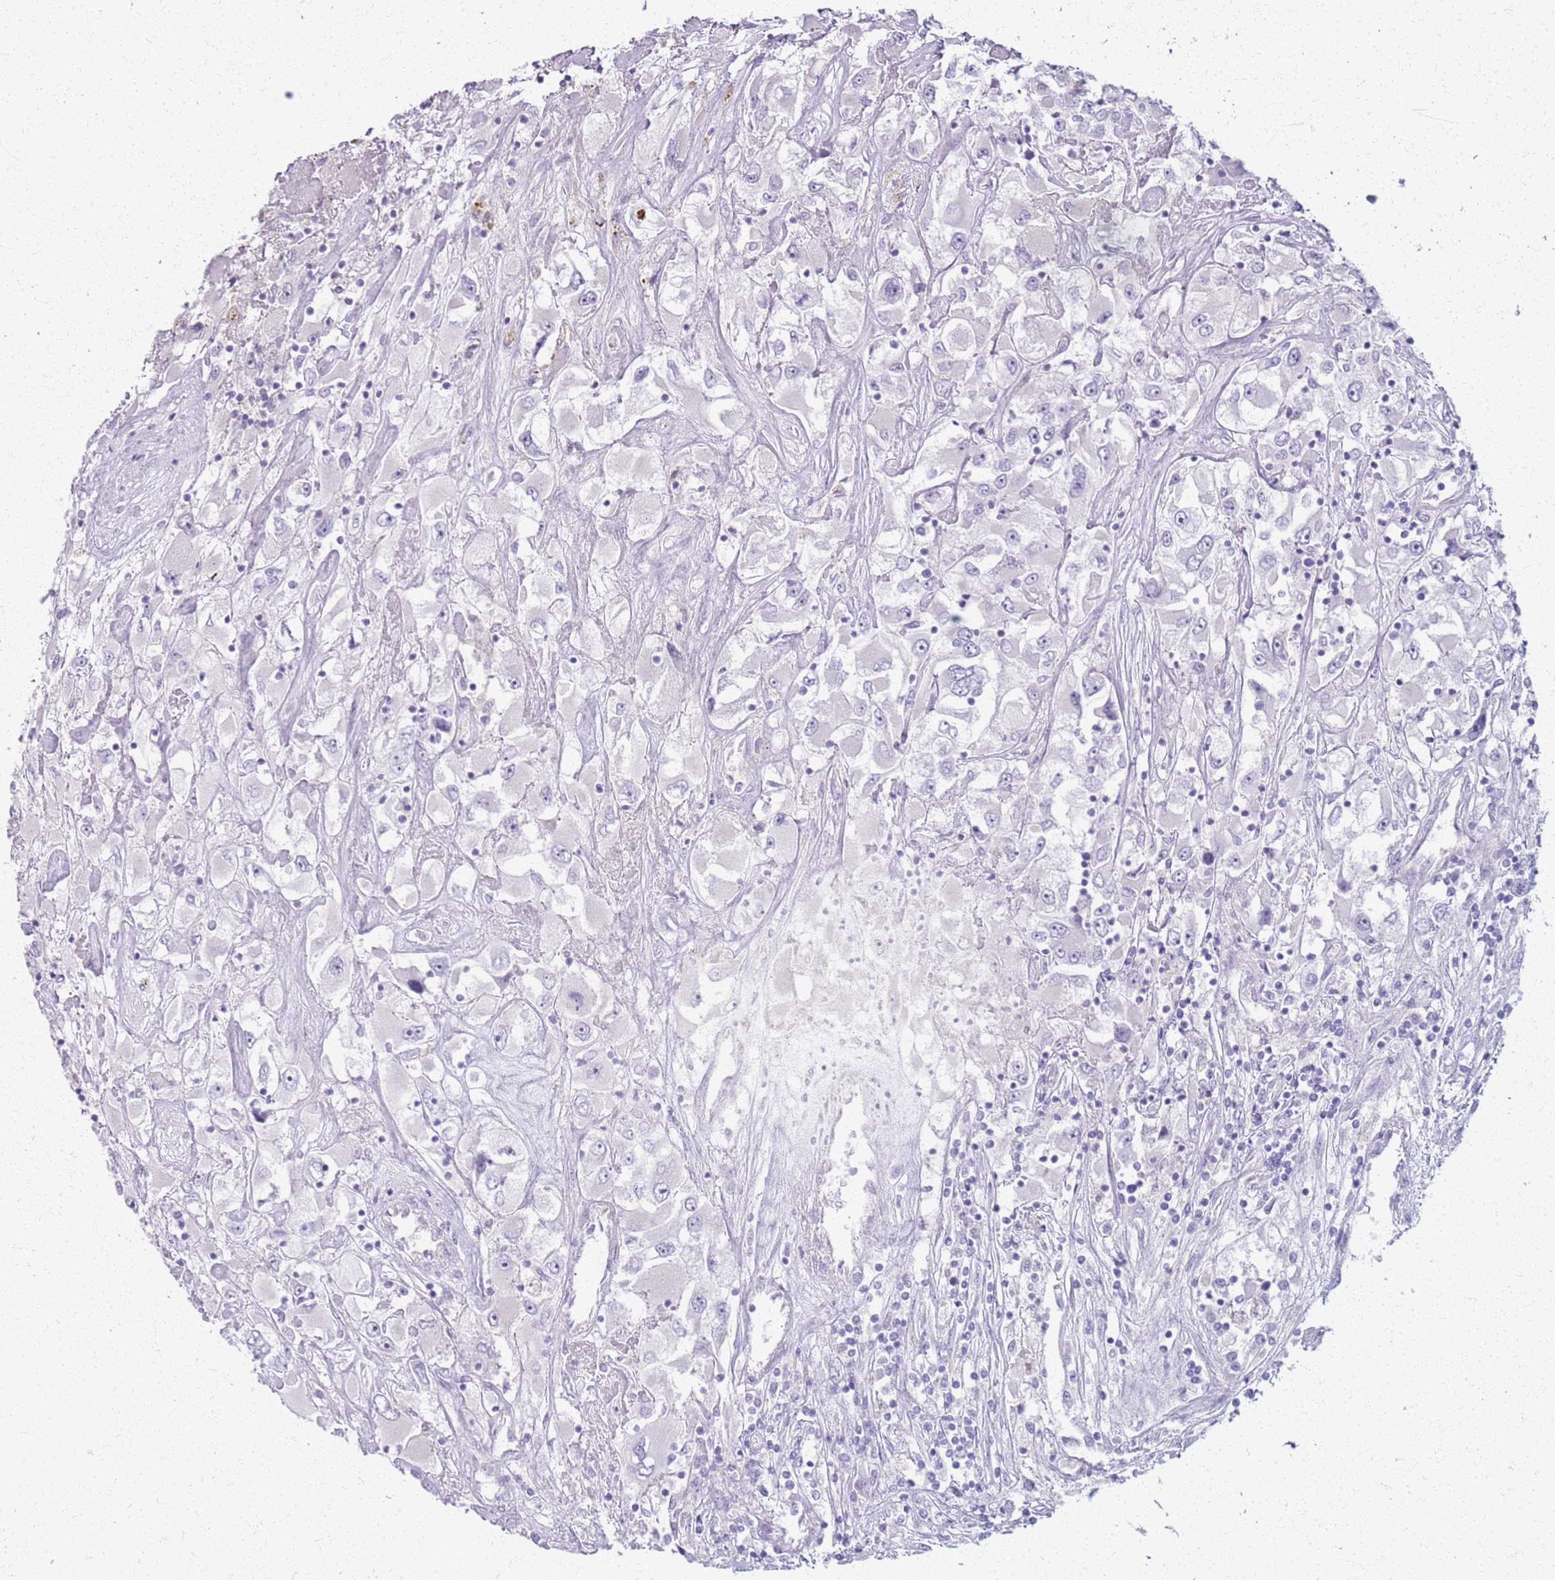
{"staining": {"intensity": "negative", "quantity": "none", "location": "none"}, "tissue": "renal cancer", "cell_type": "Tumor cells", "image_type": "cancer", "snomed": [{"axis": "morphology", "description": "Adenocarcinoma, NOS"}, {"axis": "topography", "description": "Kidney"}], "caption": "Human renal adenocarcinoma stained for a protein using IHC displays no positivity in tumor cells.", "gene": "CSRP3", "patient": {"sex": "female", "age": 52}}